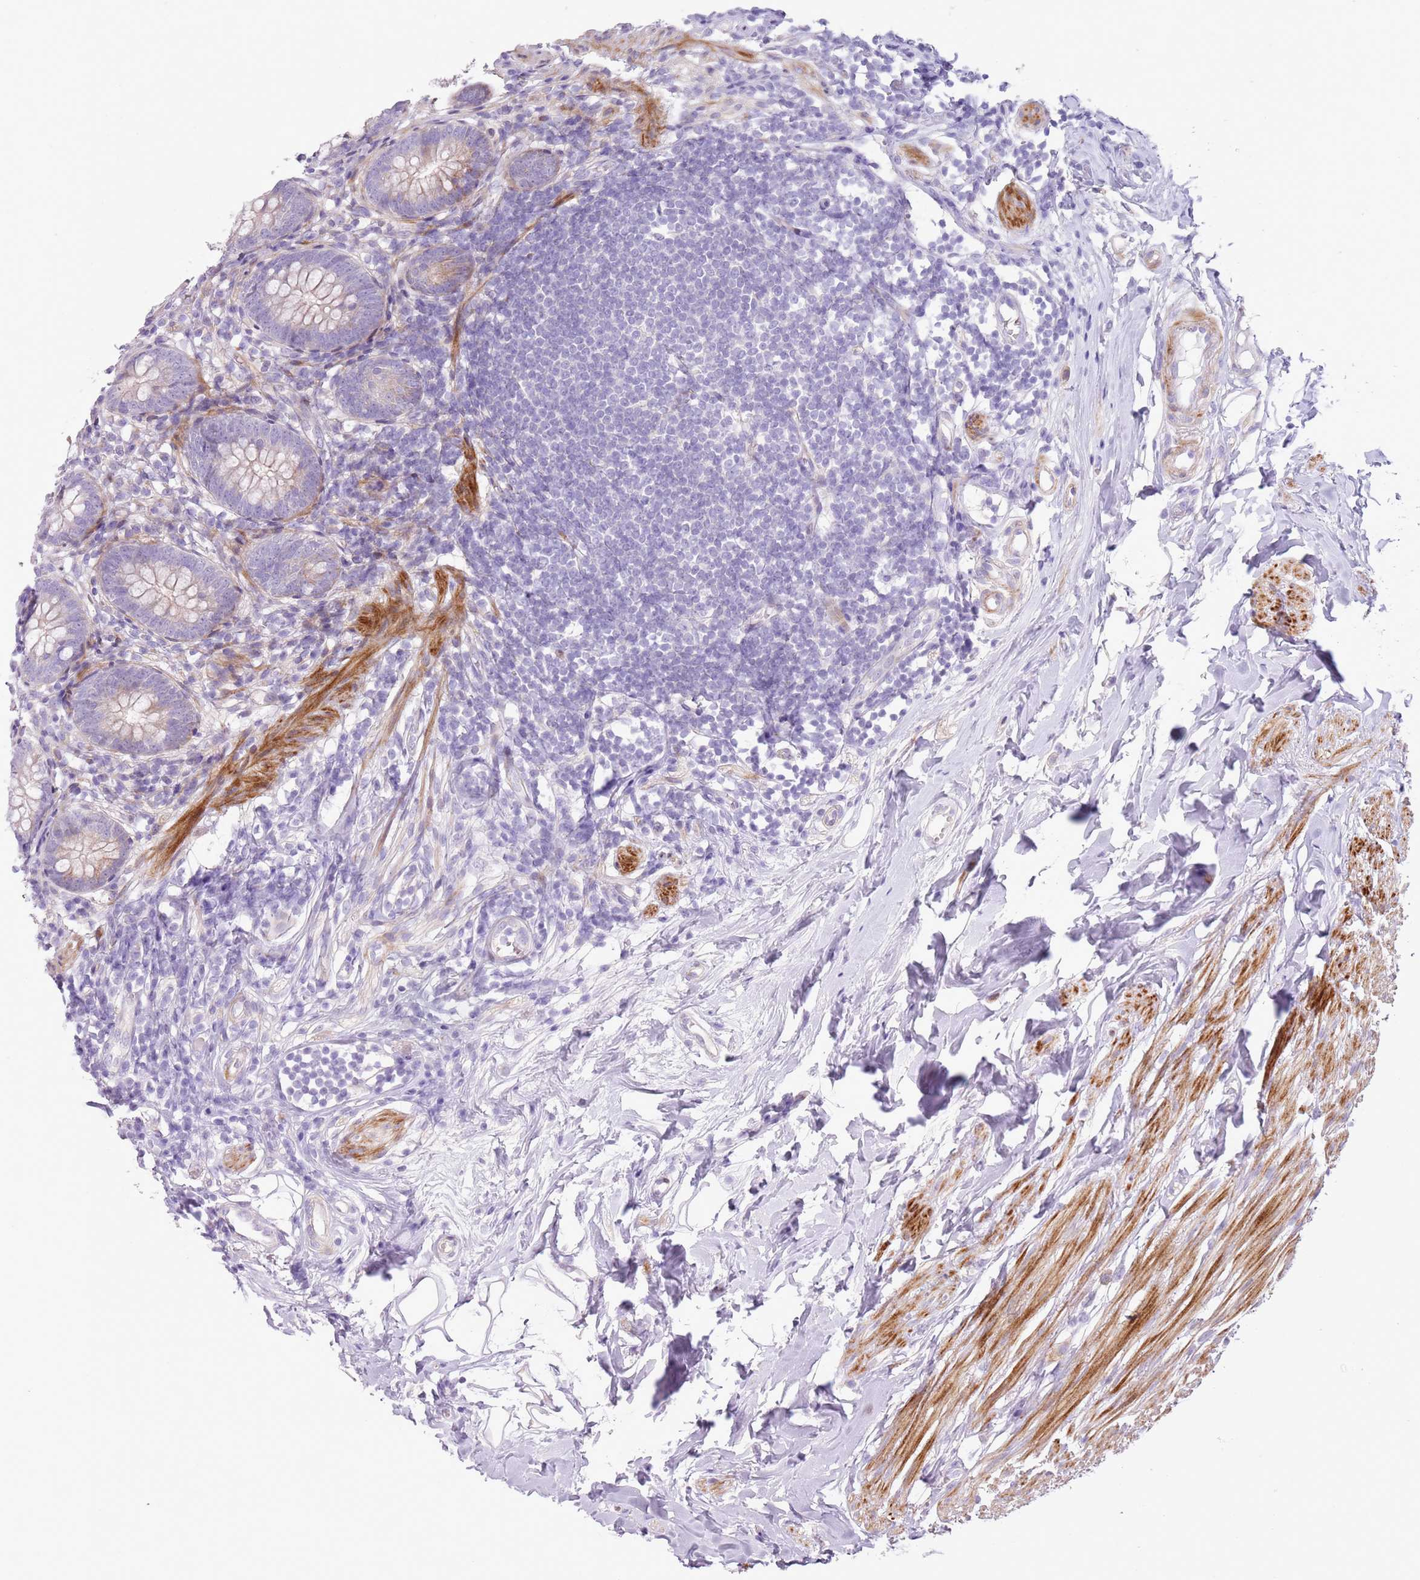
{"staining": {"intensity": "weak", "quantity": "<25%", "location": "cytoplasmic/membranous"}, "tissue": "appendix", "cell_type": "Glandular cells", "image_type": "normal", "snomed": [{"axis": "morphology", "description": "Normal tissue, NOS"}, {"axis": "topography", "description": "Appendix"}], "caption": "Immunohistochemistry of unremarkable human appendix reveals no expression in glandular cells.", "gene": "ZNF239", "patient": {"sex": "female", "age": 62}}